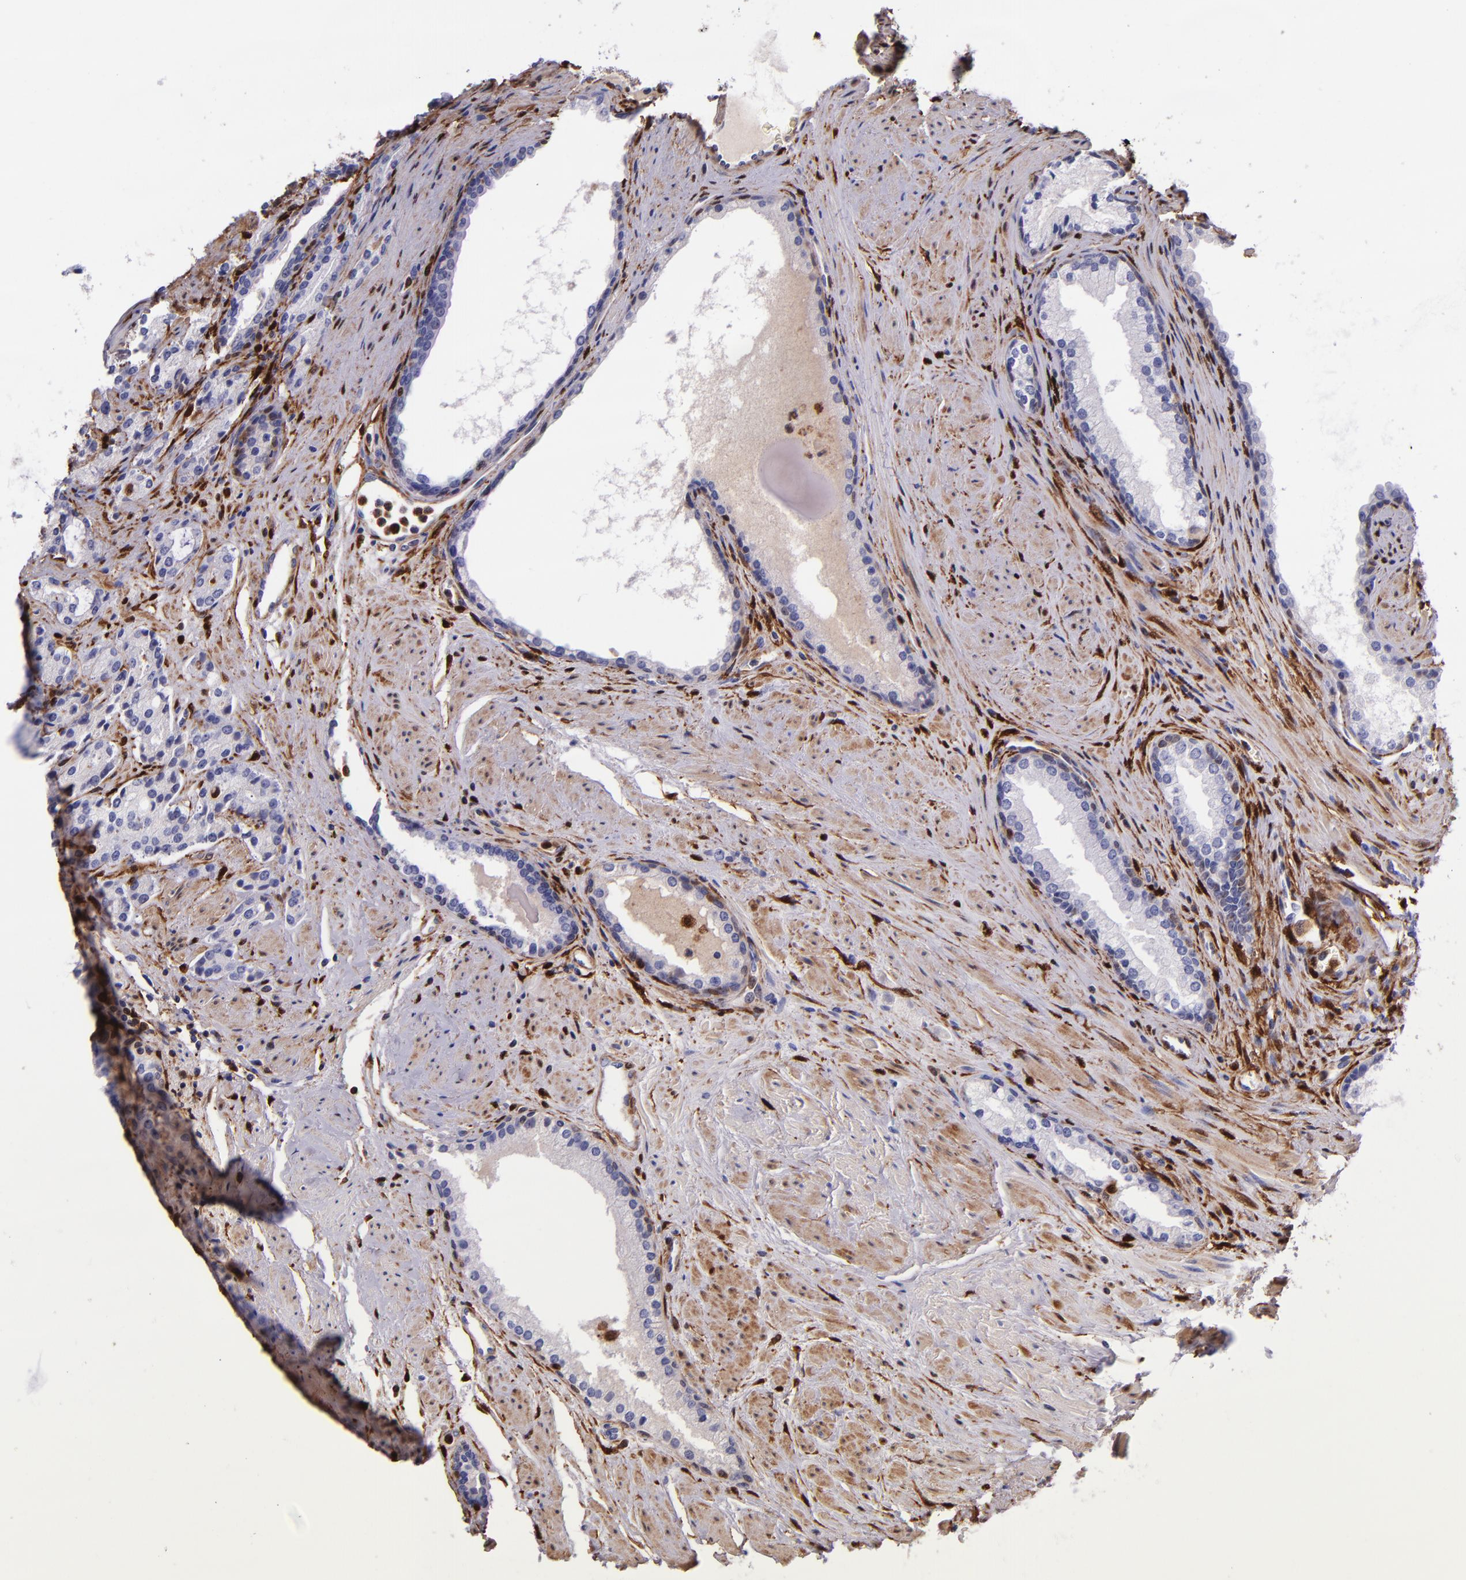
{"staining": {"intensity": "negative", "quantity": "none", "location": "none"}, "tissue": "prostate cancer", "cell_type": "Tumor cells", "image_type": "cancer", "snomed": [{"axis": "morphology", "description": "Adenocarcinoma, Medium grade"}, {"axis": "topography", "description": "Prostate"}], "caption": "There is no significant expression in tumor cells of prostate medium-grade adenocarcinoma.", "gene": "LGALS1", "patient": {"sex": "male", "age": 72}}